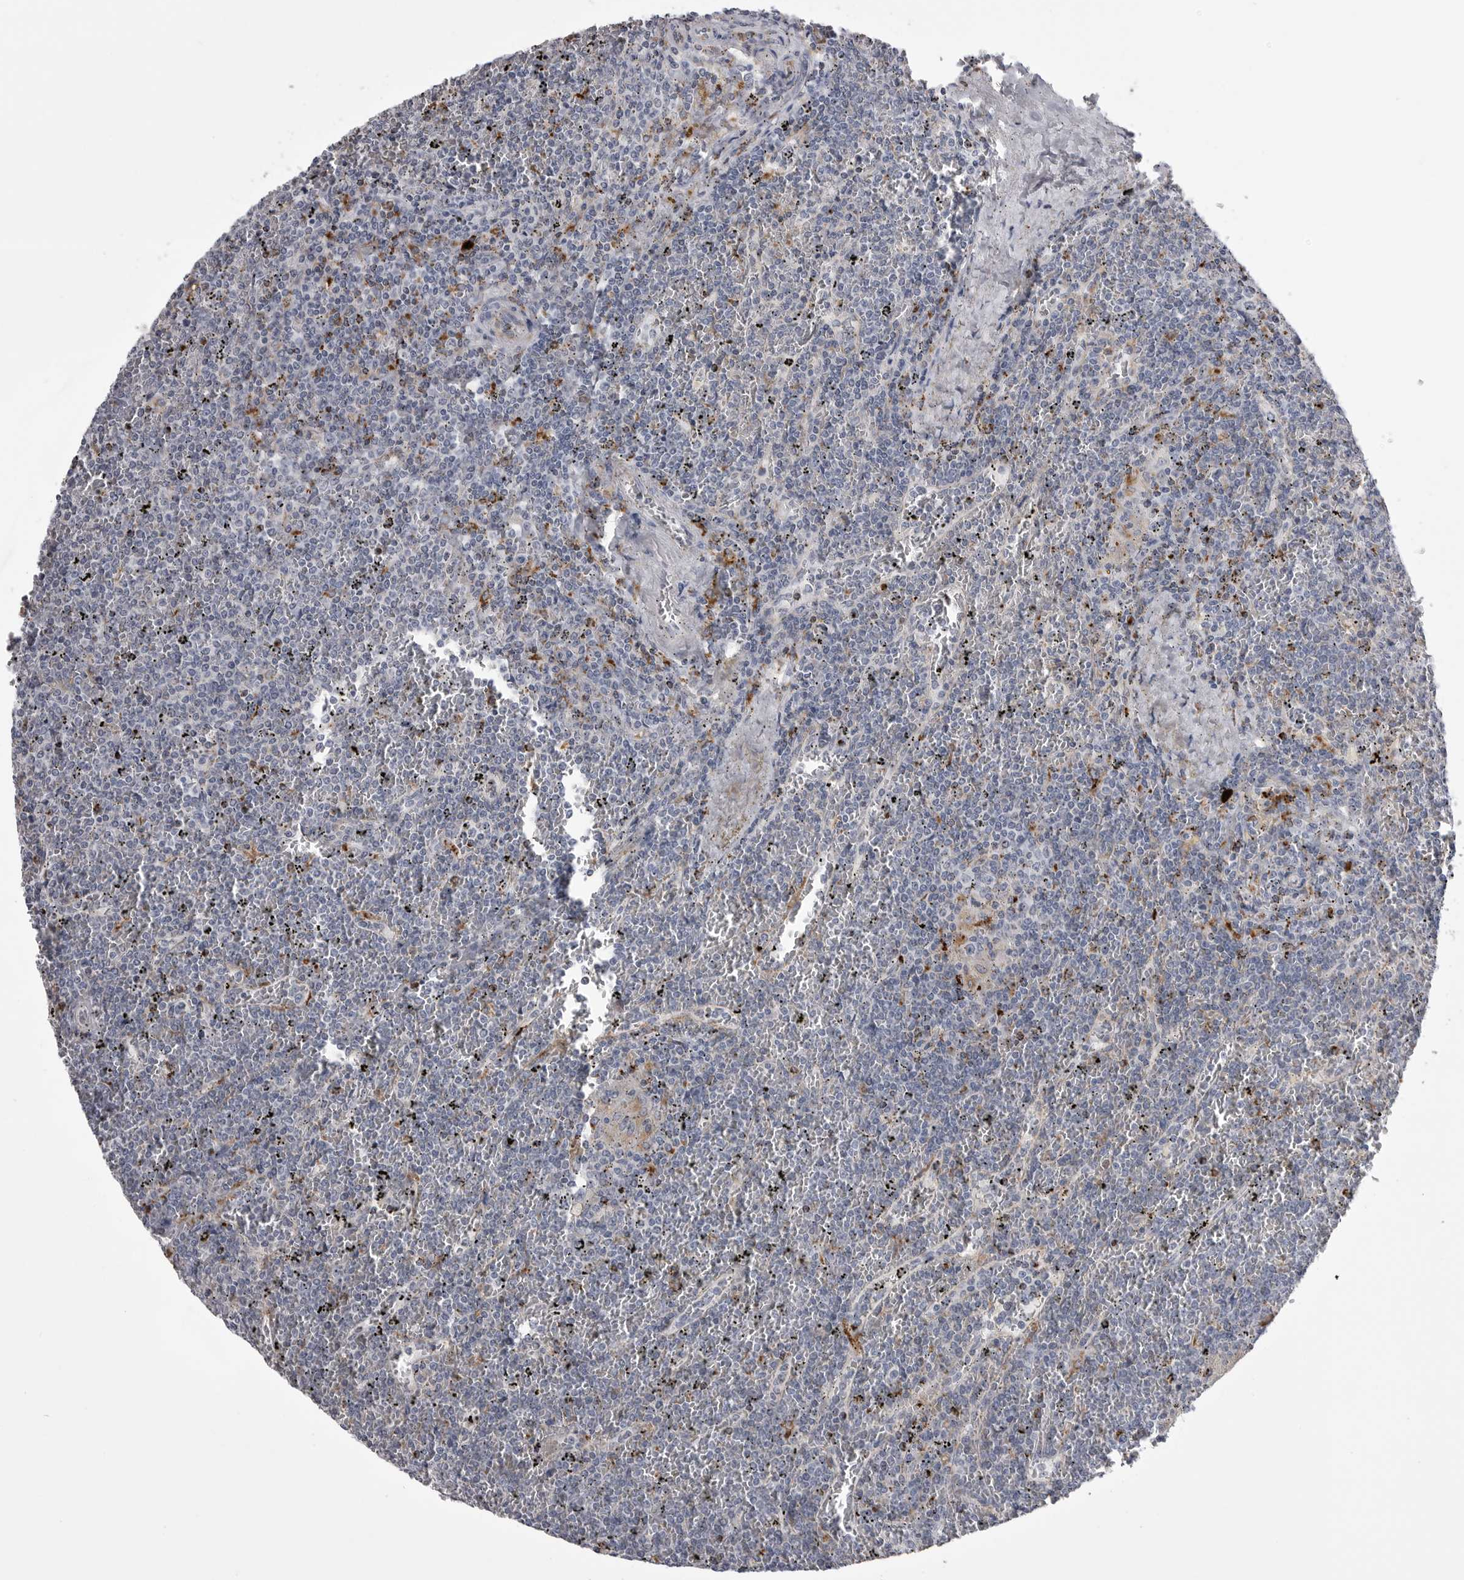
{"staining": {"intensity": "negative", "quantity": "none", "location": "none"}, "tissue": "lymphoma", "cell_type": "Tumor cells", "image_type": "cancer", "snomed": [{"axis": "morphology", "description": "Malignant lymphoma, non-Hodgkin's type, Low grade"}, {"axis": "topography", "description": "Spleen"}], "caption": "Immunohistochemical staining of lymphoma exhibits no significant expression in tumor cells.", "gene": "PSPN", "patient": {"sex": "female", "age": 19}}